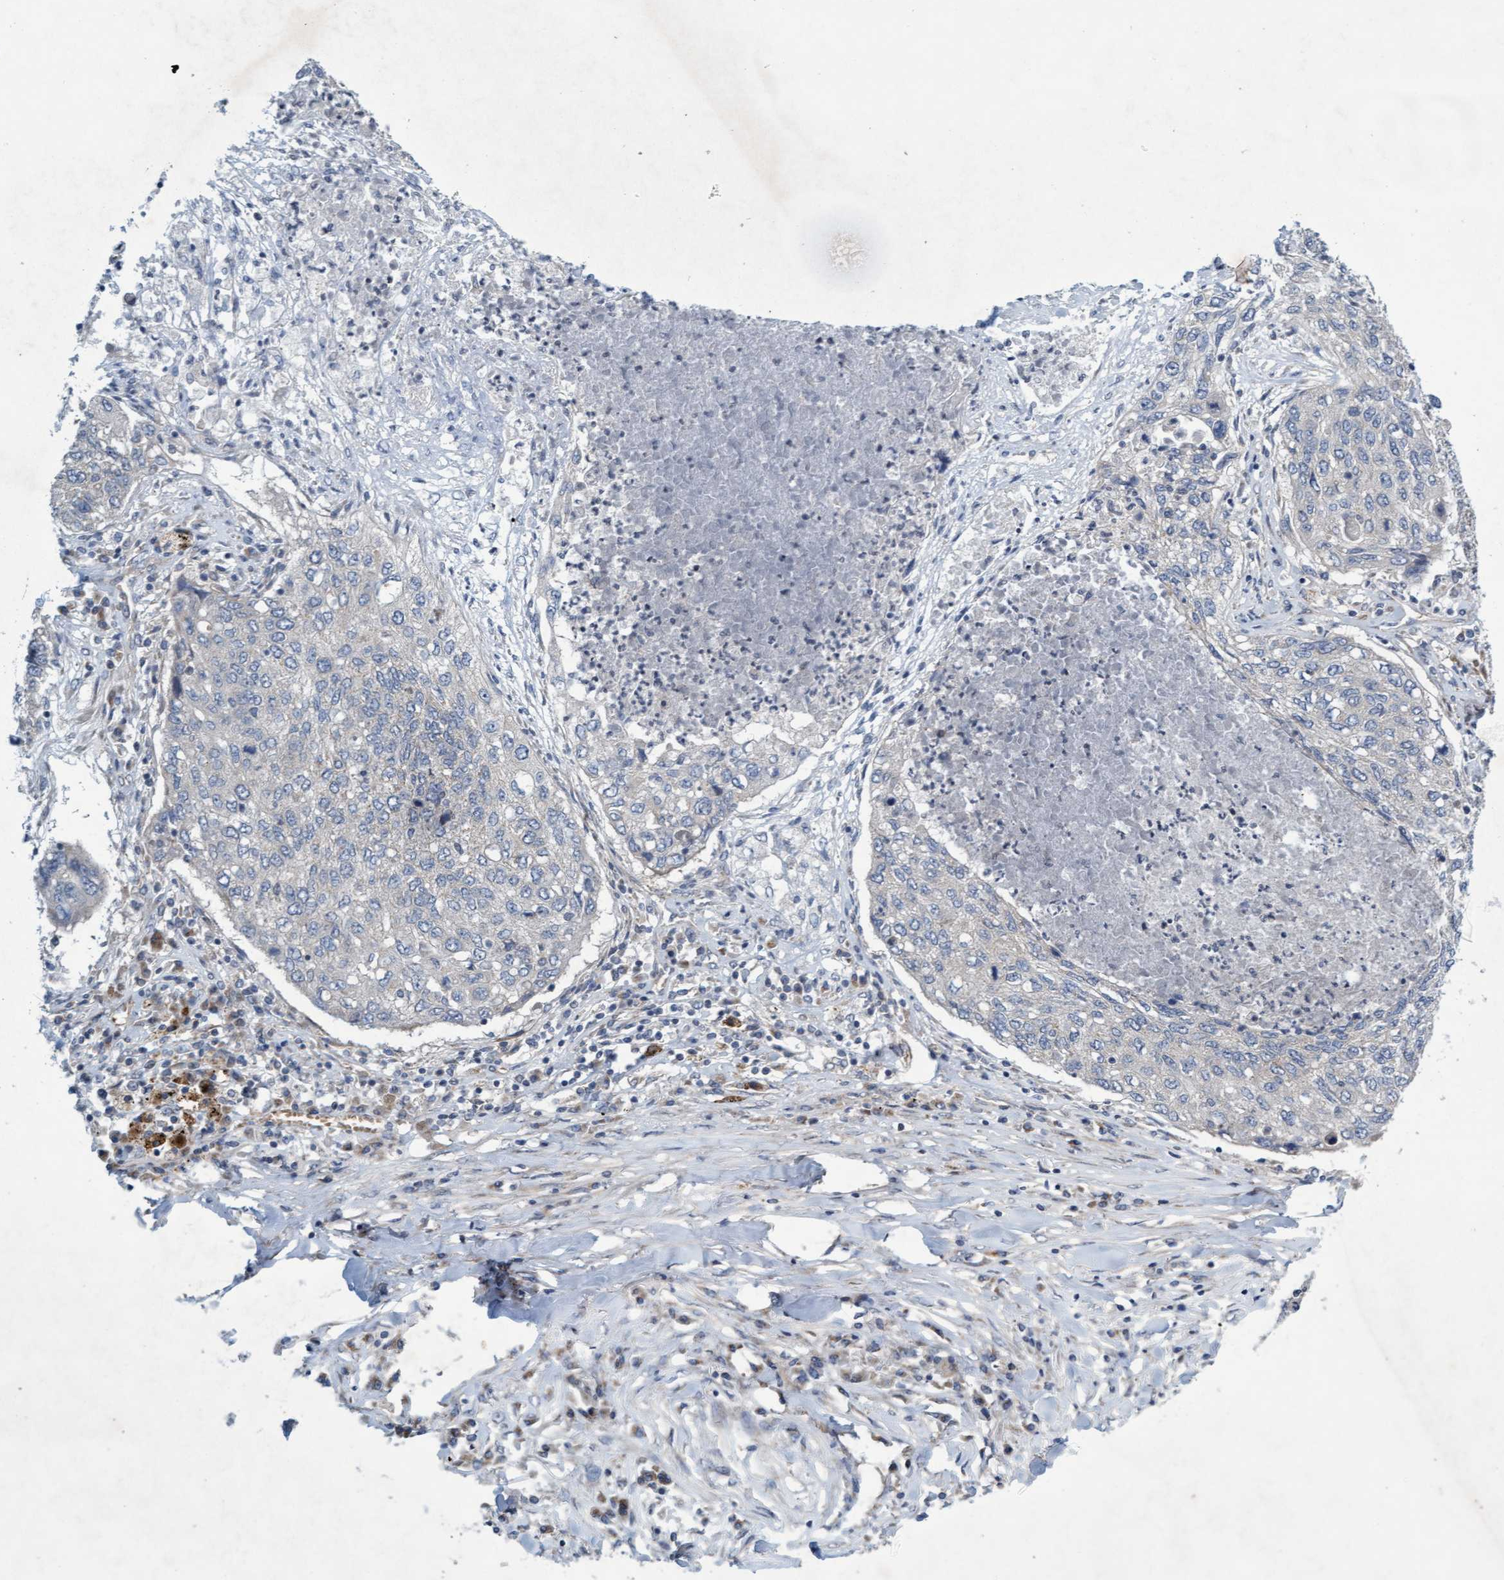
{"staining": {"intensity": "negative", "quantity": "none", "location": "none"}, "tissue": "lung cancer", "cell_type": "Tumor cells", "image_type": "cancer", "snomed": [{"axis": "morphology", "description": "Squamous cell carcinoma, NOS"}, {"axis": "topography", "description": "Lung"}], "caption": "DAB immunohistochemical staining of lung cancer reveals no significant expression in tumor cells.", "gene": "DDHD2", "patient": {"sex": "female", "age": 63}}